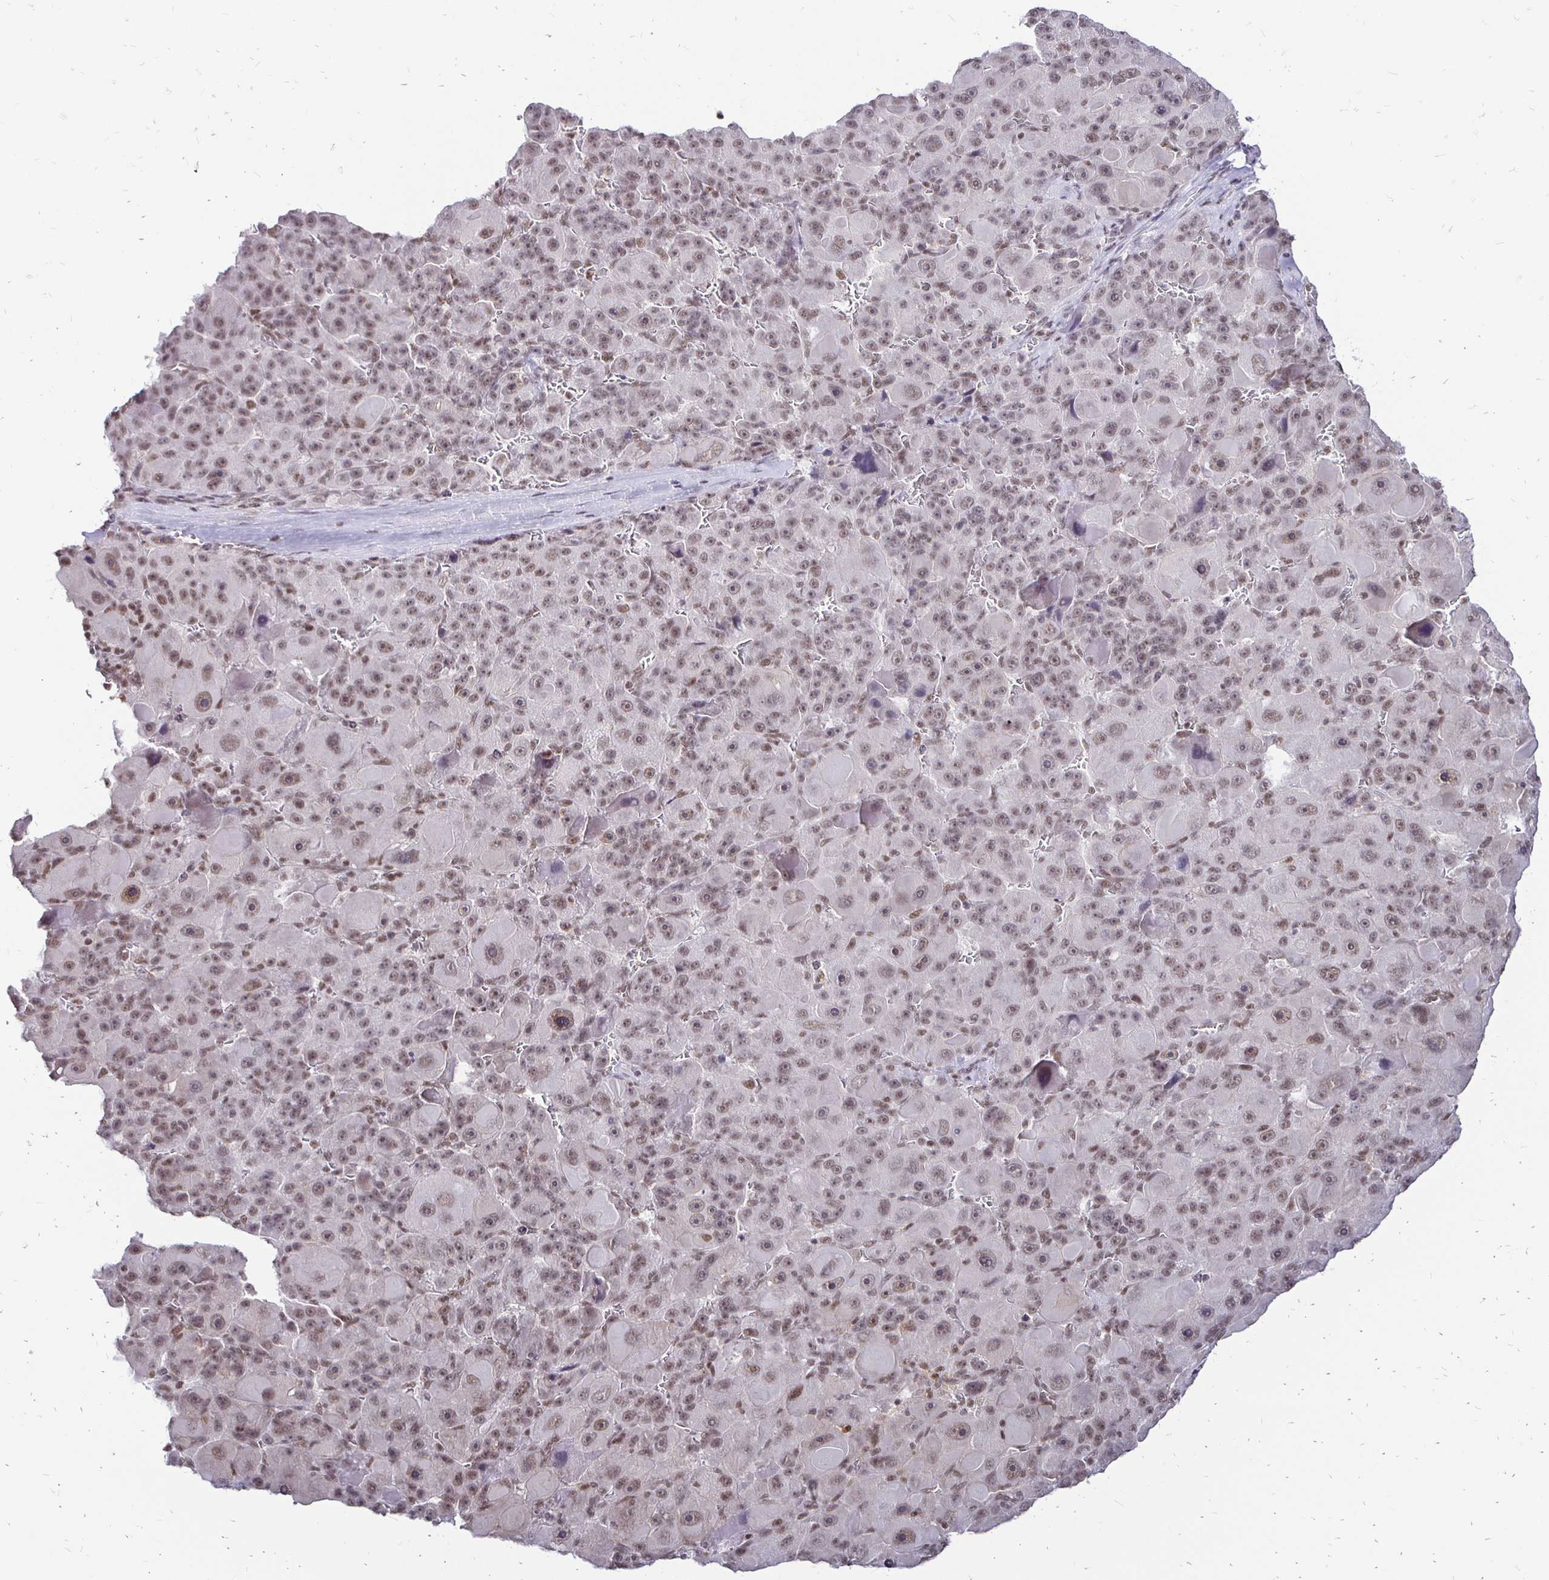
{"staining": {"intensity": "weak", "quantity": ">75%", "location": "nuclear"}, "tissue": "liver cancer", "cell_type": "Tumor cells", "image_type": "cancer", "snomed": [{"axis": "morphology", "description": "Carcinoma, Hepatocellular, NOS"}, {"axis": "topography", "description": "Liver"}], "caption": "A photomicrograph of human hepatocellular carcinoma (liver) stained for a protein shows weak nuclear brown staining in tumor cells.", "gene": "SIN3A", "patient": {"sex": "male", "age": 76}}